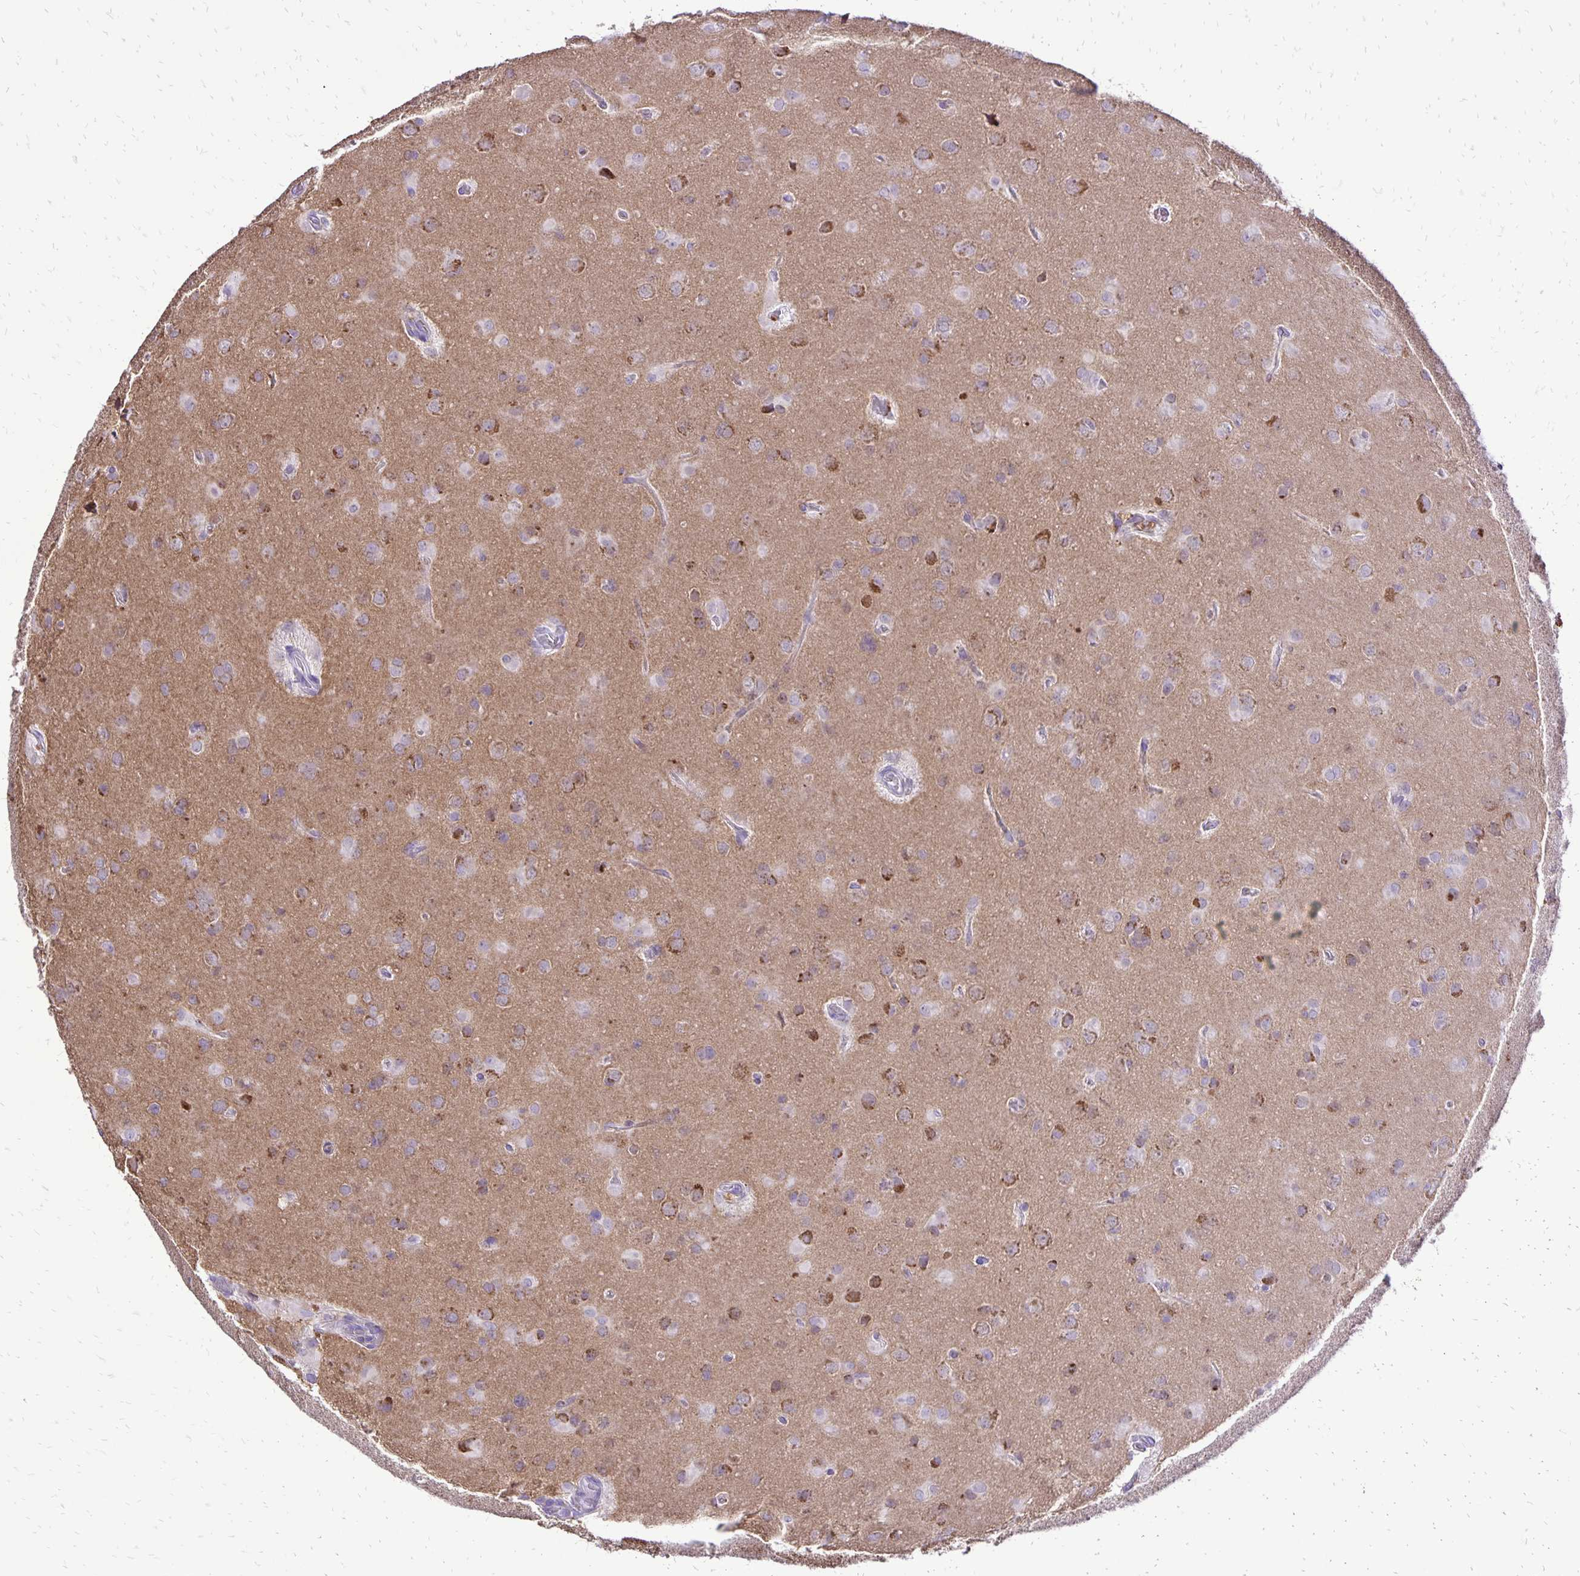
{"staining": {"intensity": "negative", "quantity": "none", "location": "none"}, "tissue": "glioma", "cell_type": "Tumor cells", "image_type": "cancer", "snomed": [{"axis": "morphology", "description": "Glioma, malignant, Low grade"}, {"axis": "topography", "description": "Brain"}], "caption": "DAB (3,3'-diaminobenzidine) immunohistochemical staining of human glioma demonstrates no significant staining in tumor cells. Nuclei are stained in blue.", "gene": "EIF5A", "patient": {"sex": "male", "age": 58}}